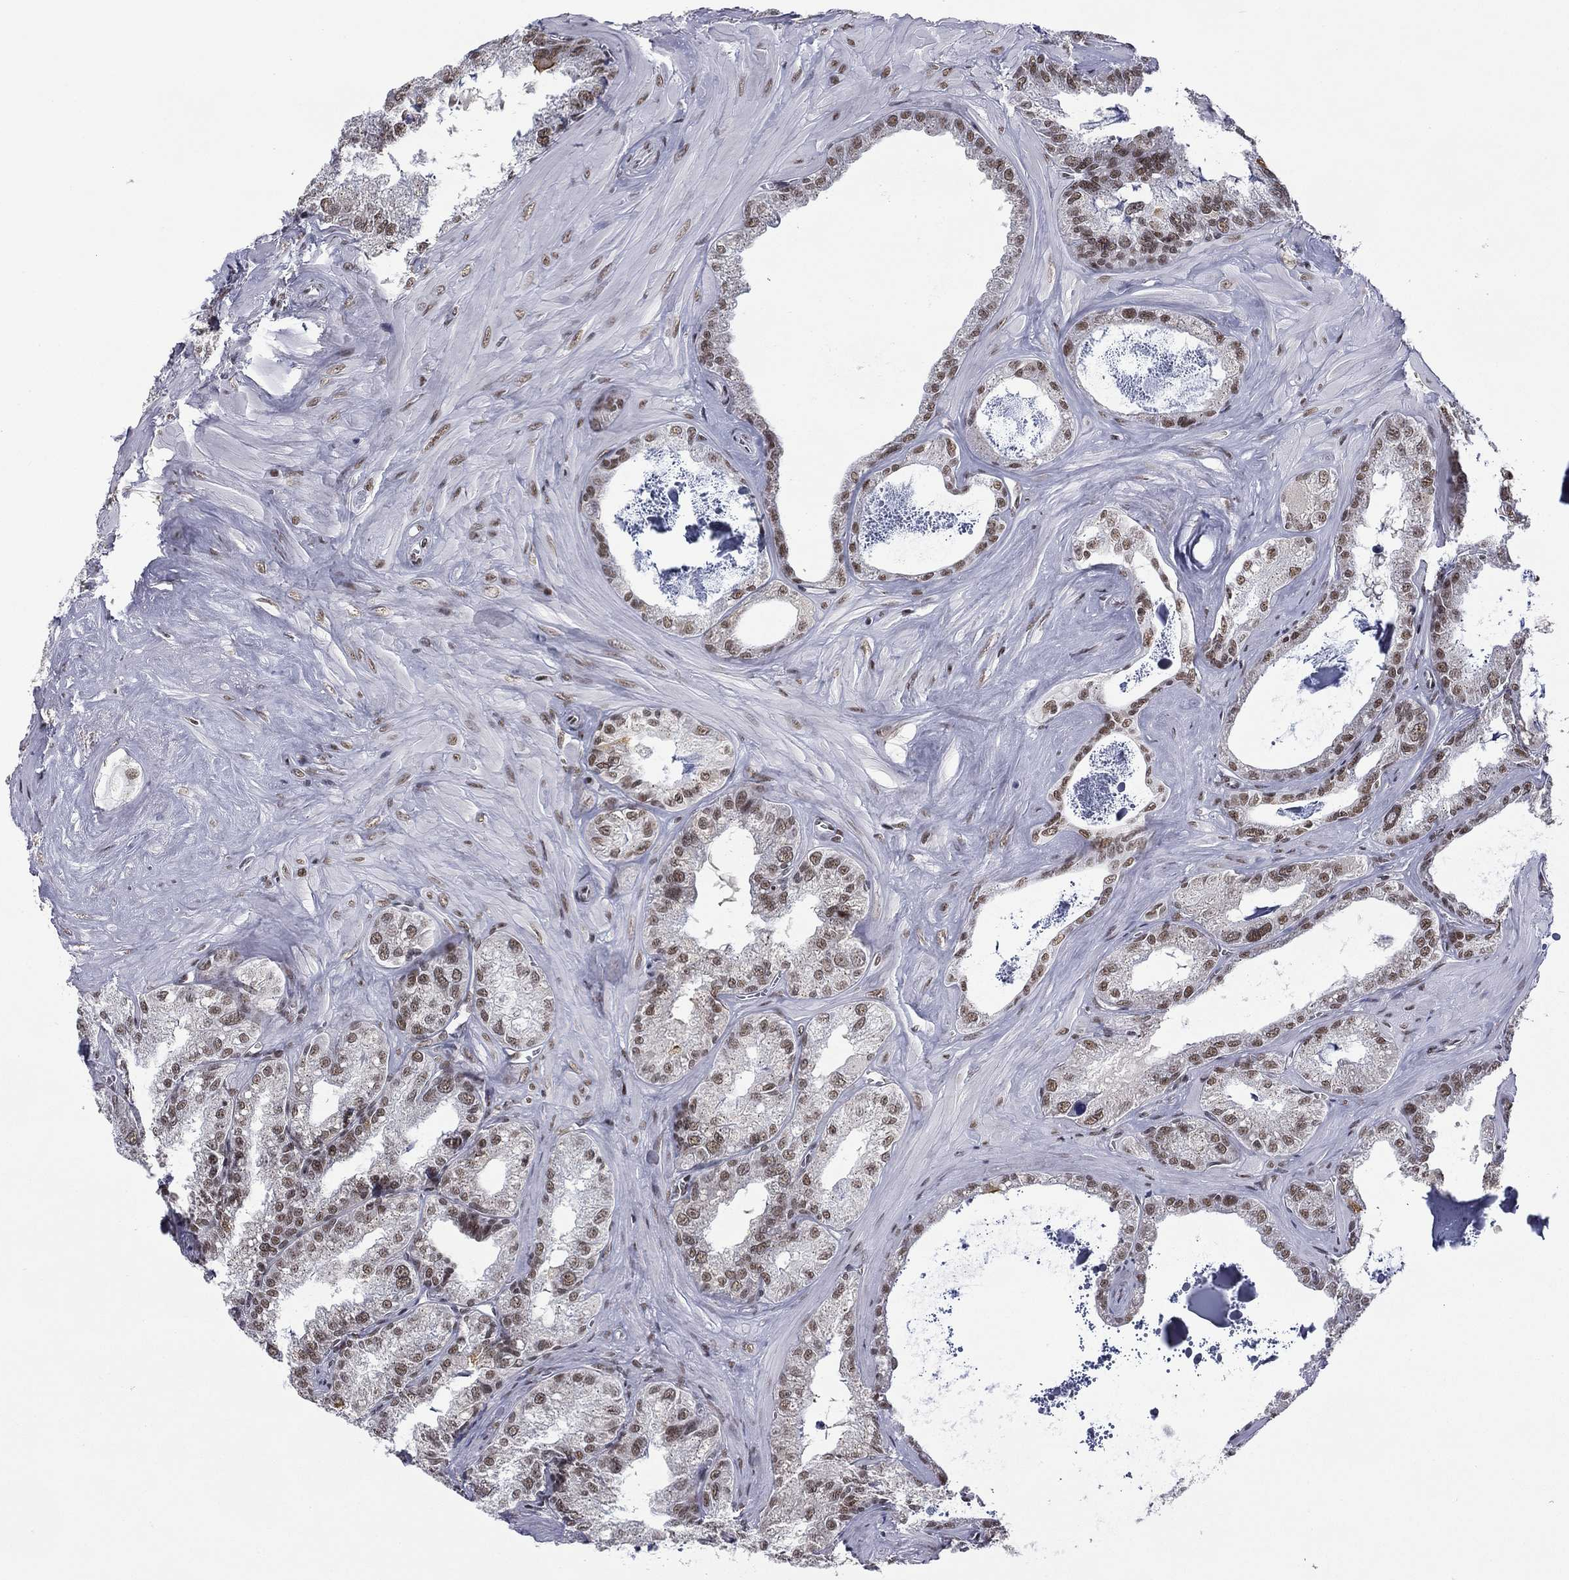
{"staining": {"intensity": "moderate", "quantity": "25%-75%", "location": "nuclear"}, "tissue": "seminal vesicle", "cell_type": "Glandular cells", "image_type": "normal", "snomed": [{"axis": "morphology", "description": "Normal tissue, NOS"}, {"axis": "topography", "description": "Seminal veicle"}], "caption": "The photomicrograph demonstrates immunohistochemical staining of unremarkable seminal vesicle. There is moderate nuclear expression is appreciated in approximately 25%-75% of glandular cells.", "gene": "ETV5", "patient": {"sex": "male", "age": 57}}